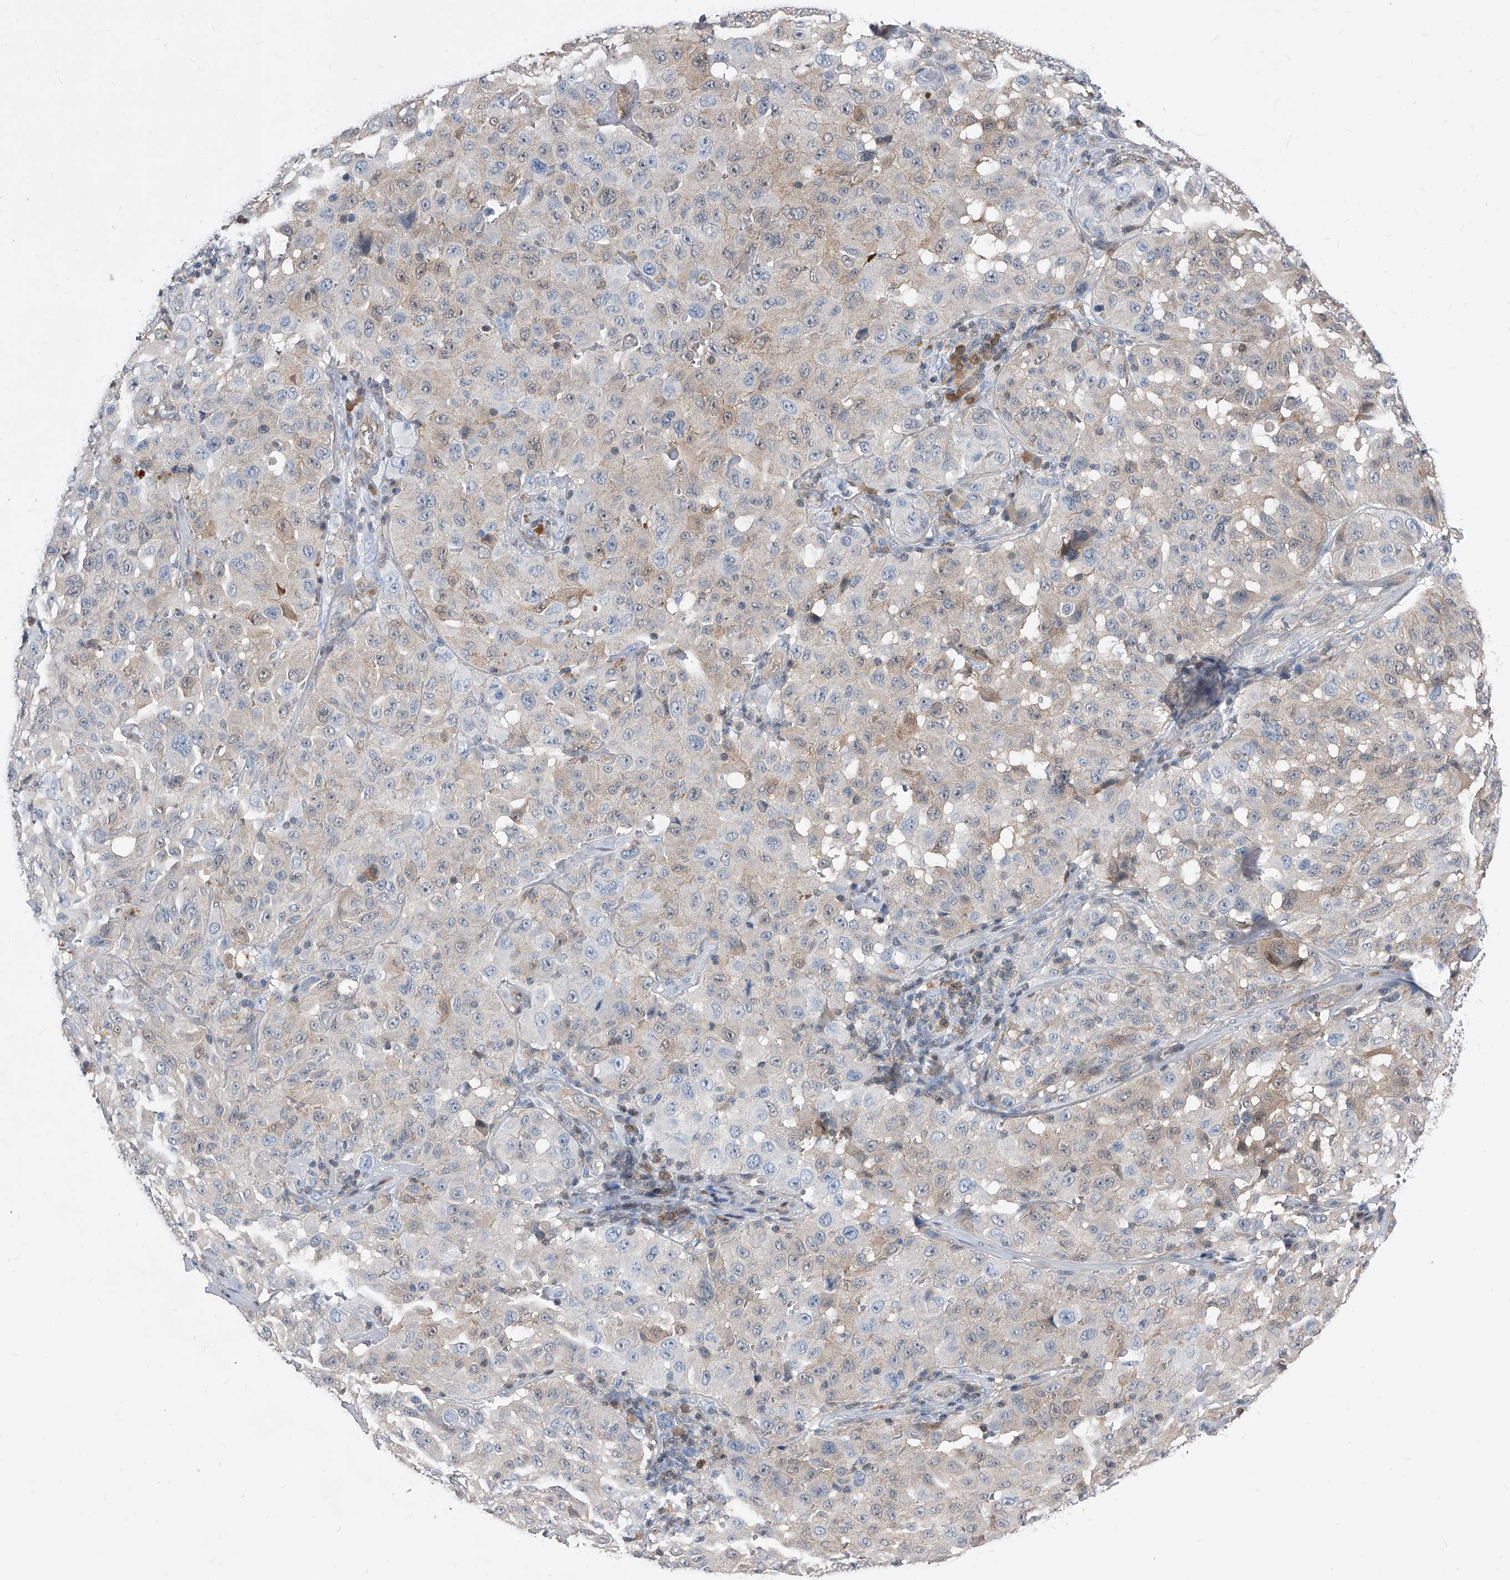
{"staining": {"intensity": "negative", "quantity": "none", "location": "none"}, "tissue": "melanoma", "cell_type": "Tumor cells", "image_type": "cancer", "snomed": [{"axis": "morphology", "description": "Malignant melanoma, NOS"}, {"axis": "topography", "description": "Skin"}], "caption": "Immunohistochemical staining of malignant melanoma shows no significant staining in tumor cells.", "gene": "MAP2K6", "patient": {"sex": "male", "age": 66}}